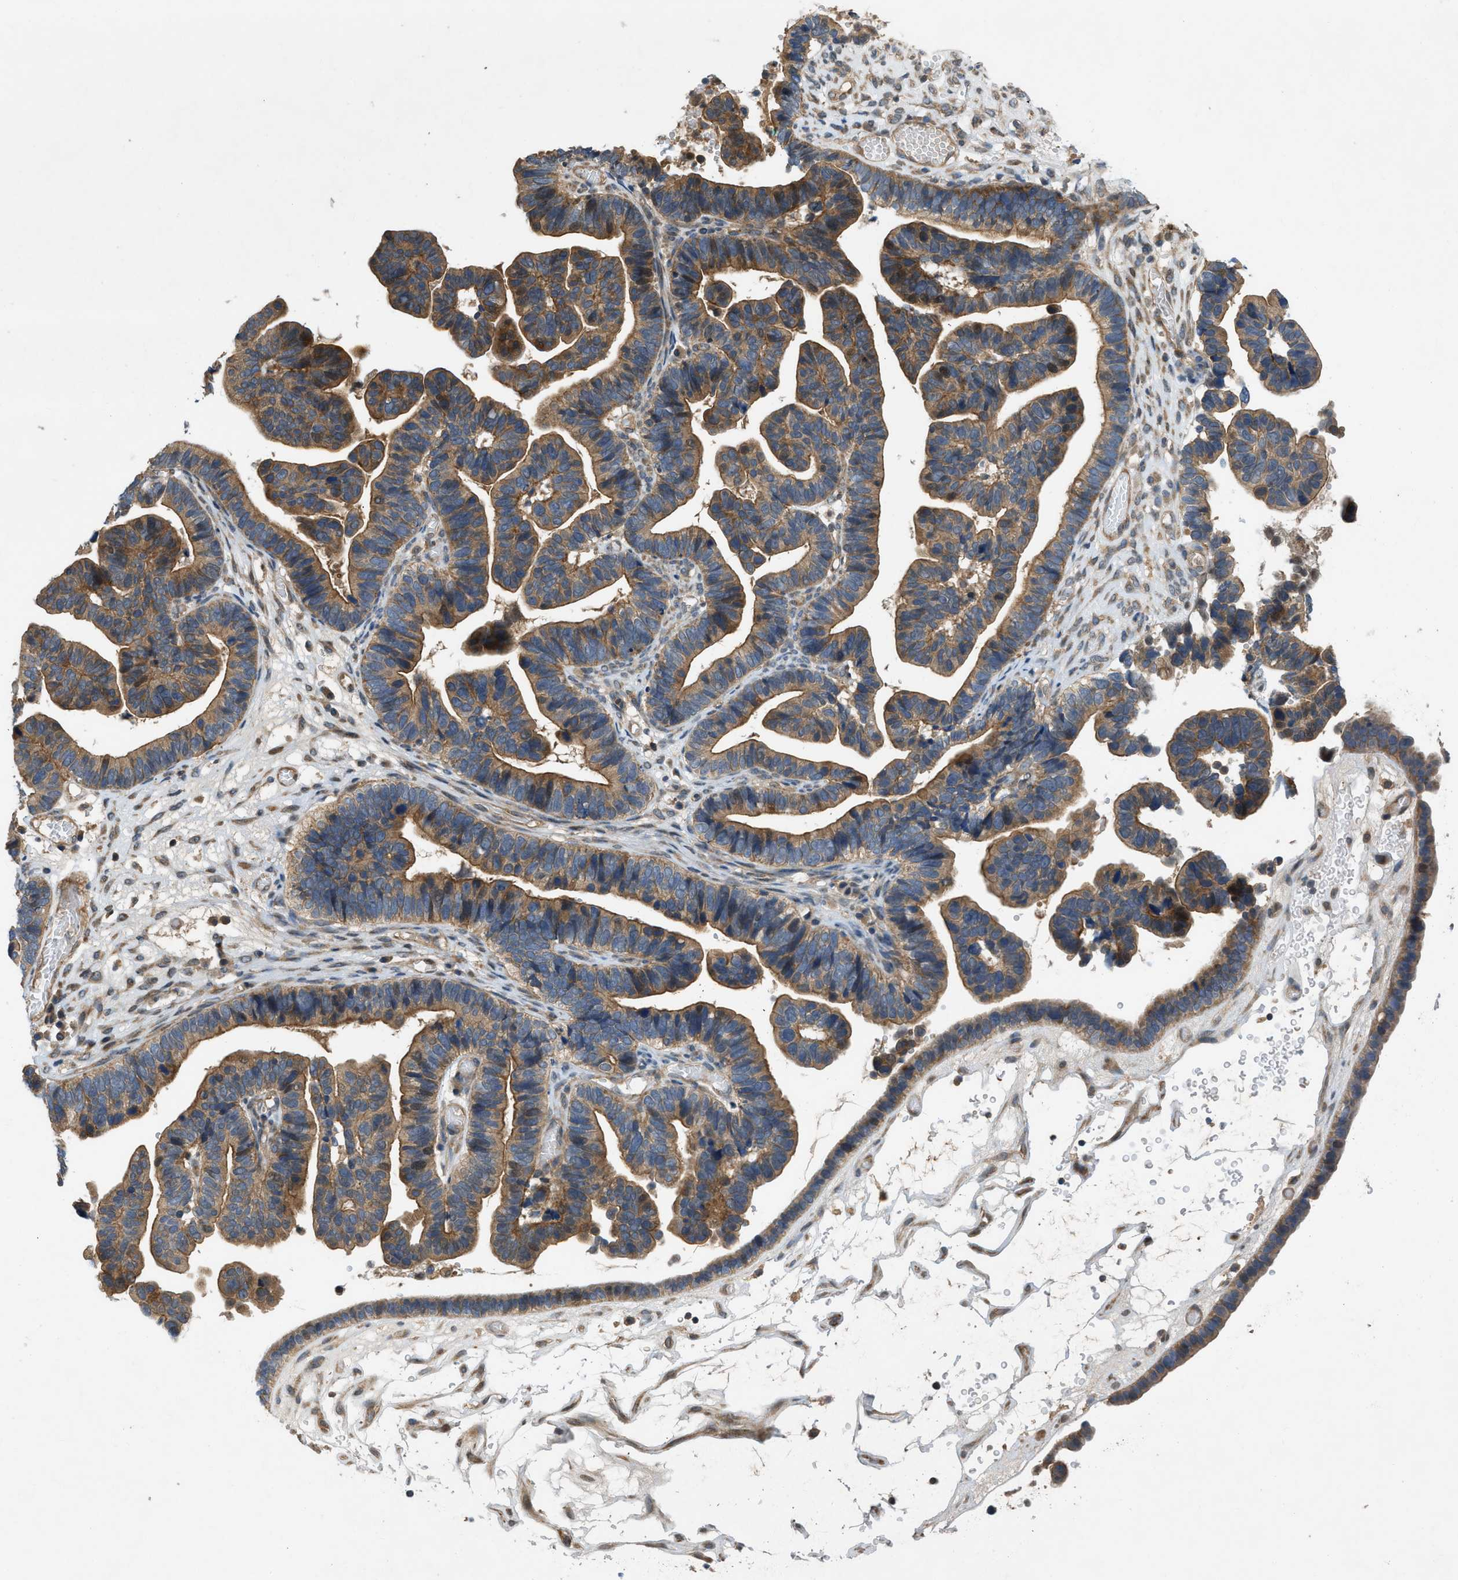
{"staining": {"intensity": "moderate", "quantity": ">75%", "location": "cytoplasmic/membranous"}, "tissue": "ovarian cancer", "cell_type": "Tumor cells", "image_type": "cancer", "snomed": [{"axis": "morphology", "description": "Cystadenocarcinoma, serous, NOS"}, {"axis": "topography", "description": "Ovary"}], "caption": "A high-resolution micrograph shows immunohistochemistry staining of ovarian cancer, which exhibits moderate cytoplasmic/membranous positivity in approximately >75% of tumor cells. (Brightfield microscopy of DAB IHC at high magnification).", "gene": "GPR31", "patient": {"sex": "female", "age": 56}}